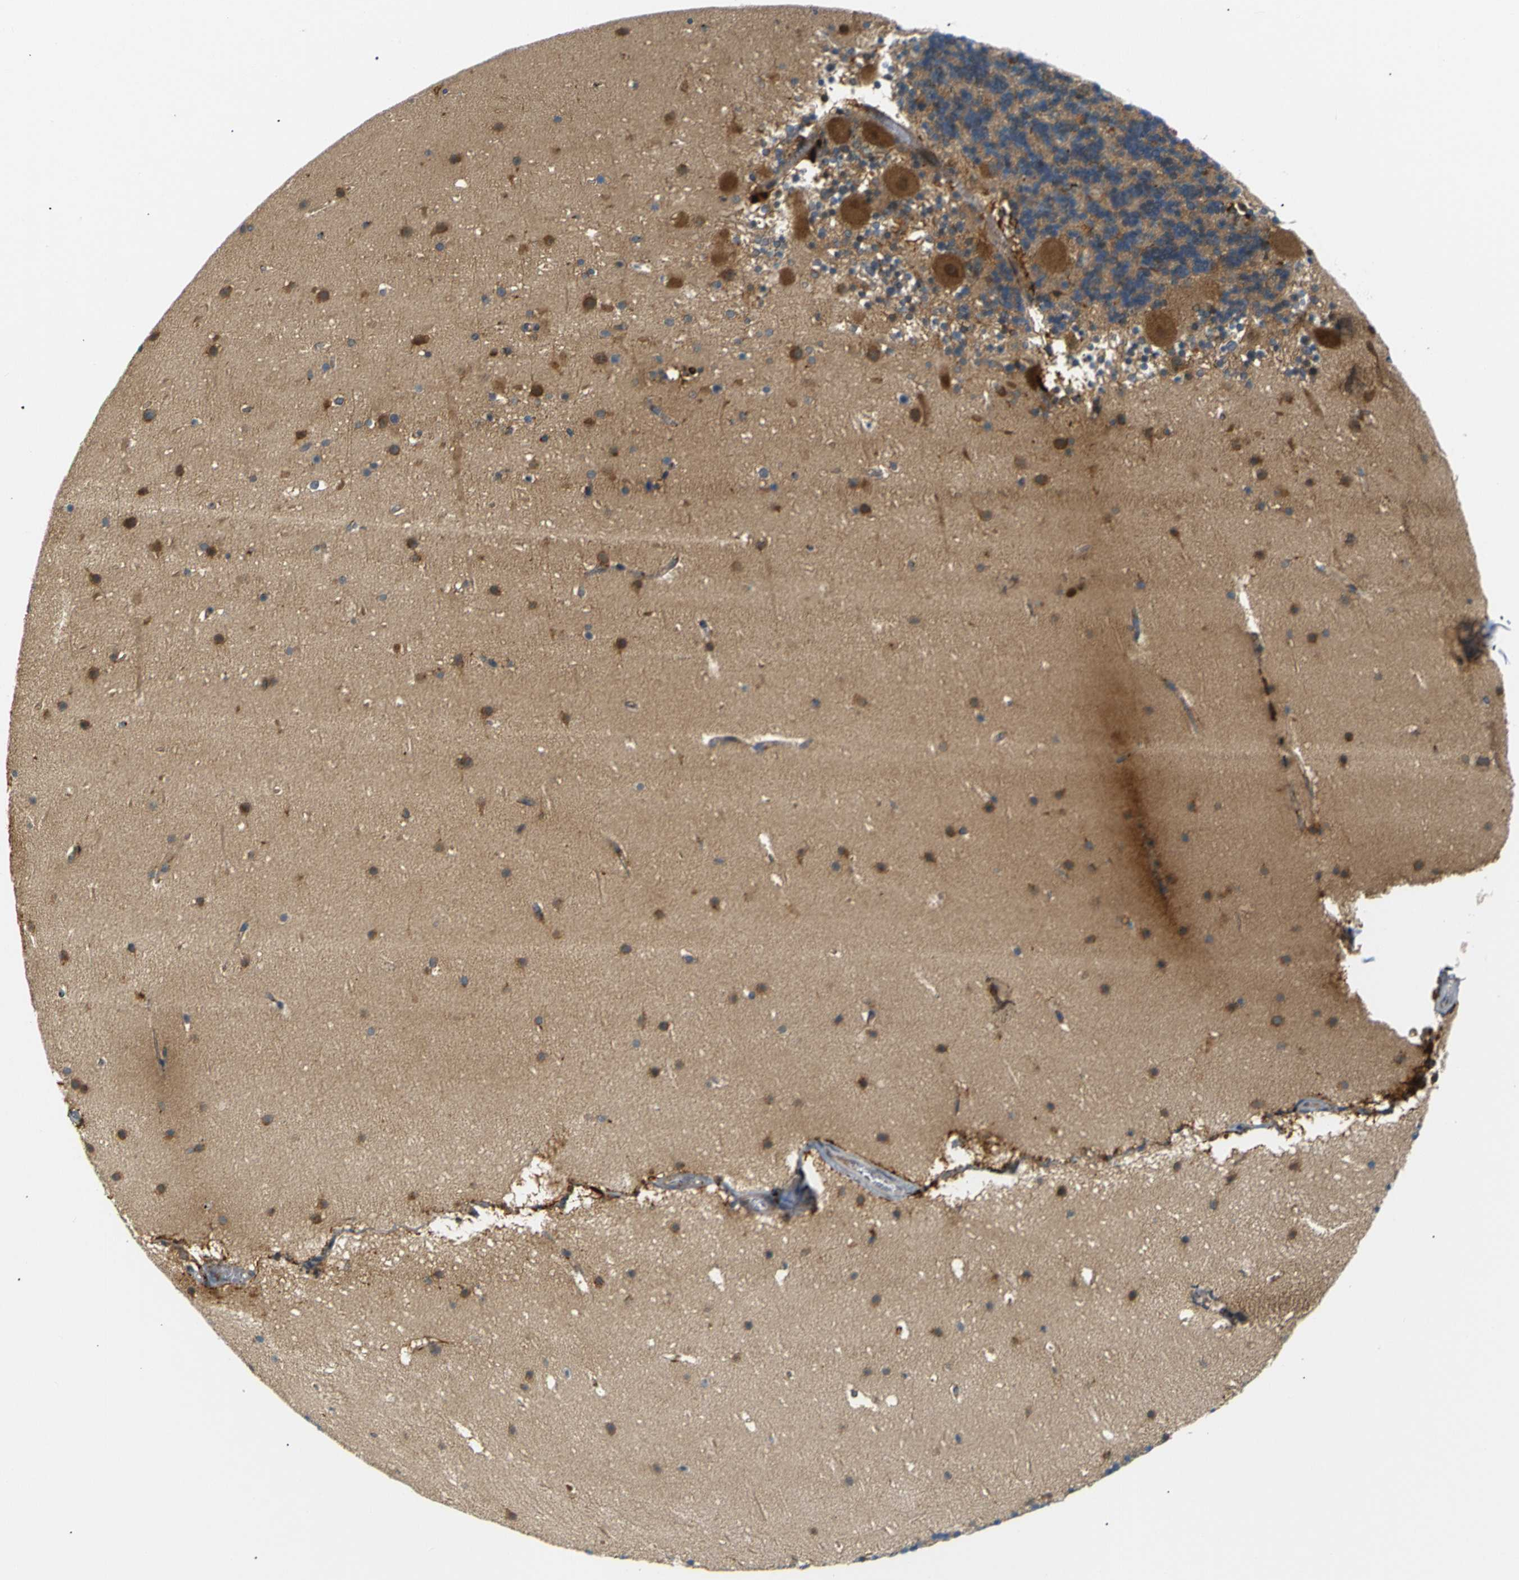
{"staining": {"intensity": "moderate", "quantity": "25%-75%", "location": "cytoplasmic/membranous"}, "tissue": "cerebellum", "cell_type": "Cells in granular layer", "image_type": "normal", "snomed": [{"axis": "morphology", "description": "Normal tissue, NOS"}, {"axis": "topography", "description": "Cerebellum"}], "caption": "Immunohistochemistry photomicrograph of benign human cerebellum stained for a protein (brown), which demonstrates medium levels of moderate cytoplasmic/membranous positivity in approximately 25%-75% of cells in granular layer.", "gene": "ABCE1", "patient": {"sex": "male", "age": 45}}